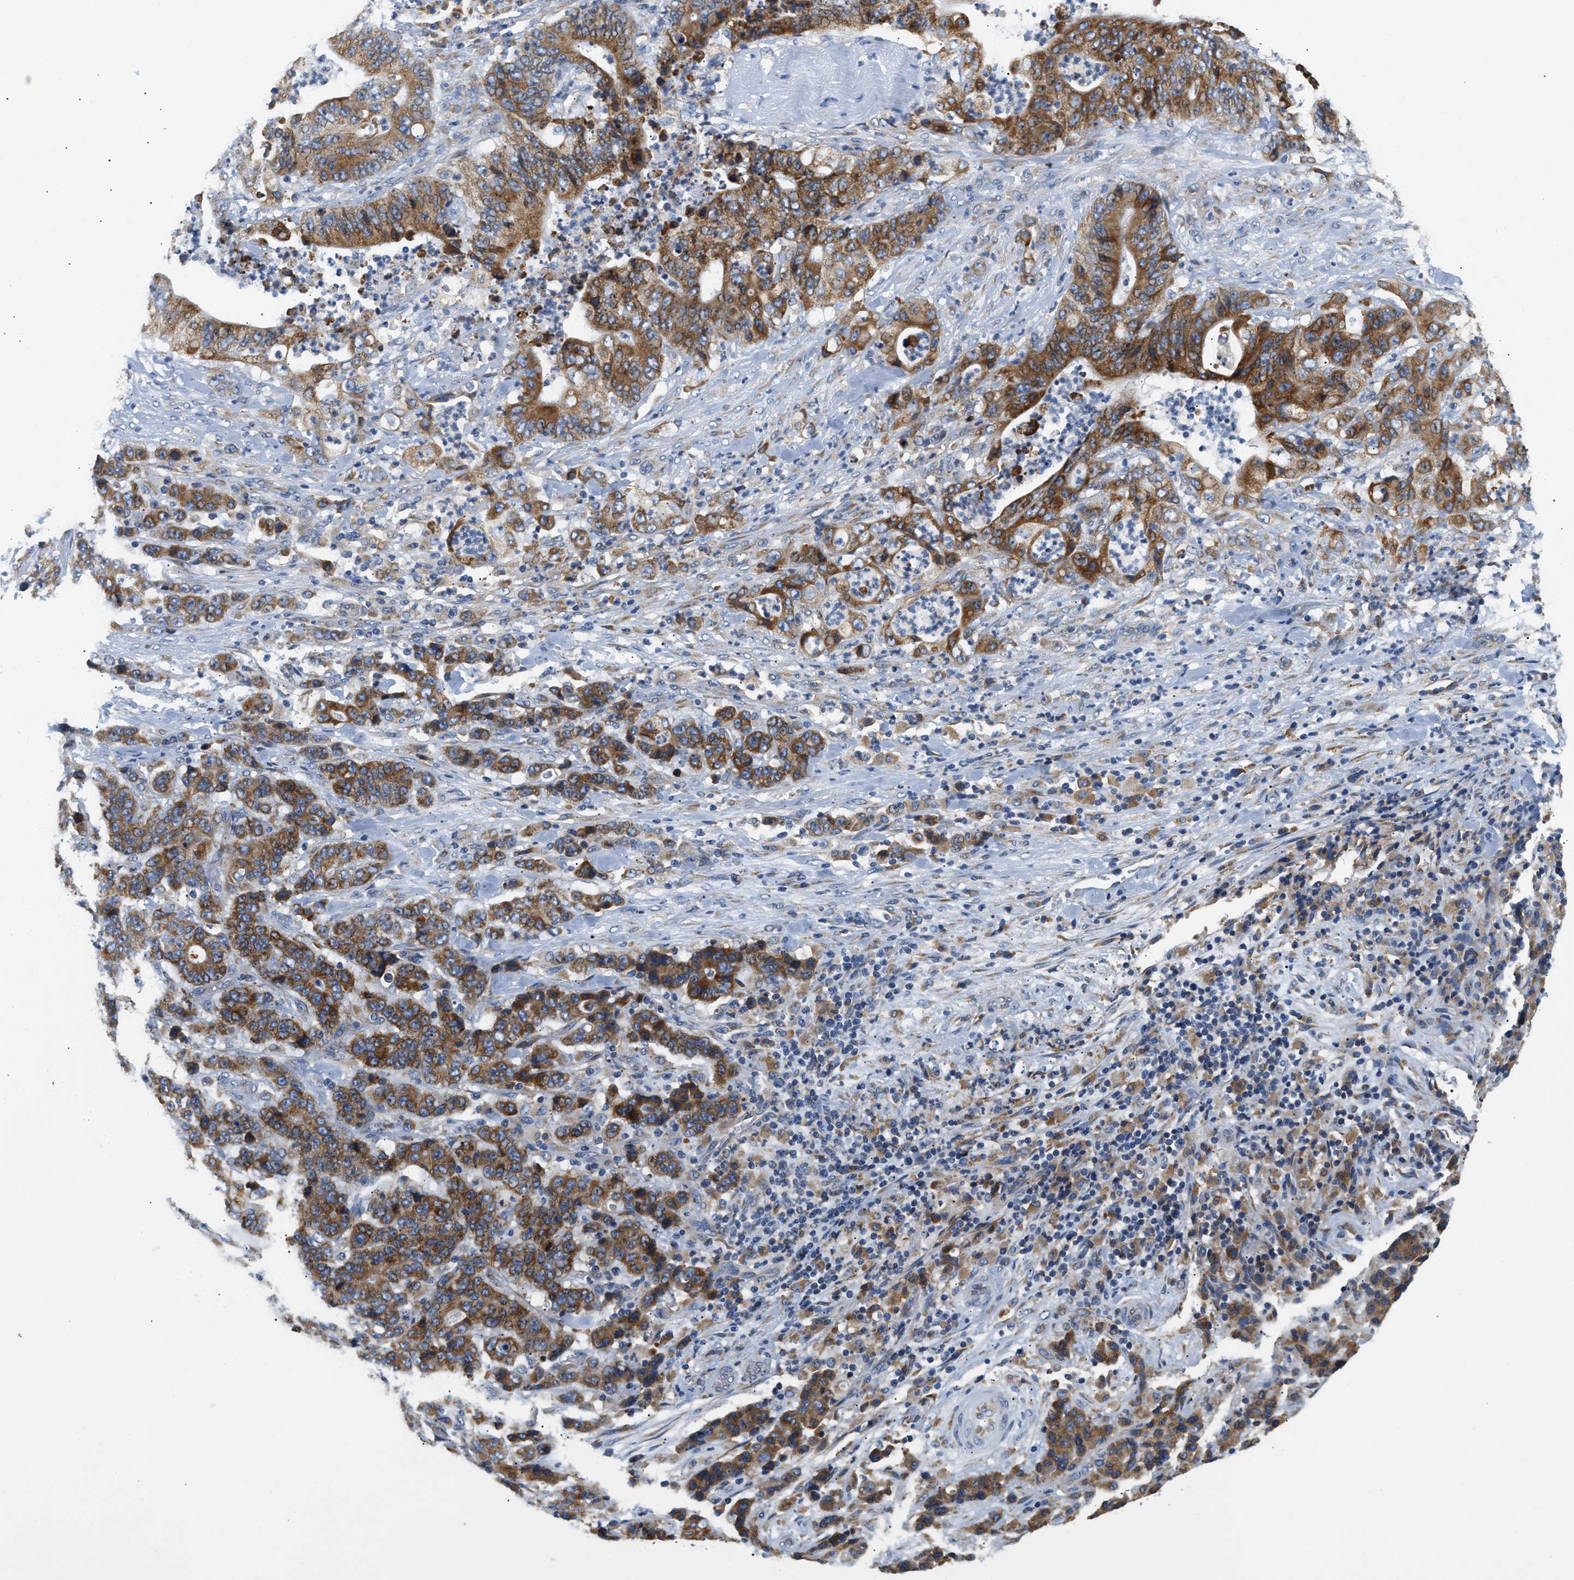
{"staining": {"intensity": "moderate", "quantity": ">75%", "location": "cytoplasmic/membranous"}, "tissue": "stomach cancer", "cell_type": "Tumor cells", "image_type": "cancer", "snomed": [{"axis": "morphology", "description": "Adenocarcinoma, NOS"}, {"axis": "topography", "description": "Stomach"}], "caption": "Stomach cancer (adenocarcinoma) was stained to show a protein in brown. There is medium levels of moderate cytoplasmic/membranous positivity in approximately >75% of tumor cells.", "gene": "HDHD3", "patient": {"sex": "female", "age": 73}}